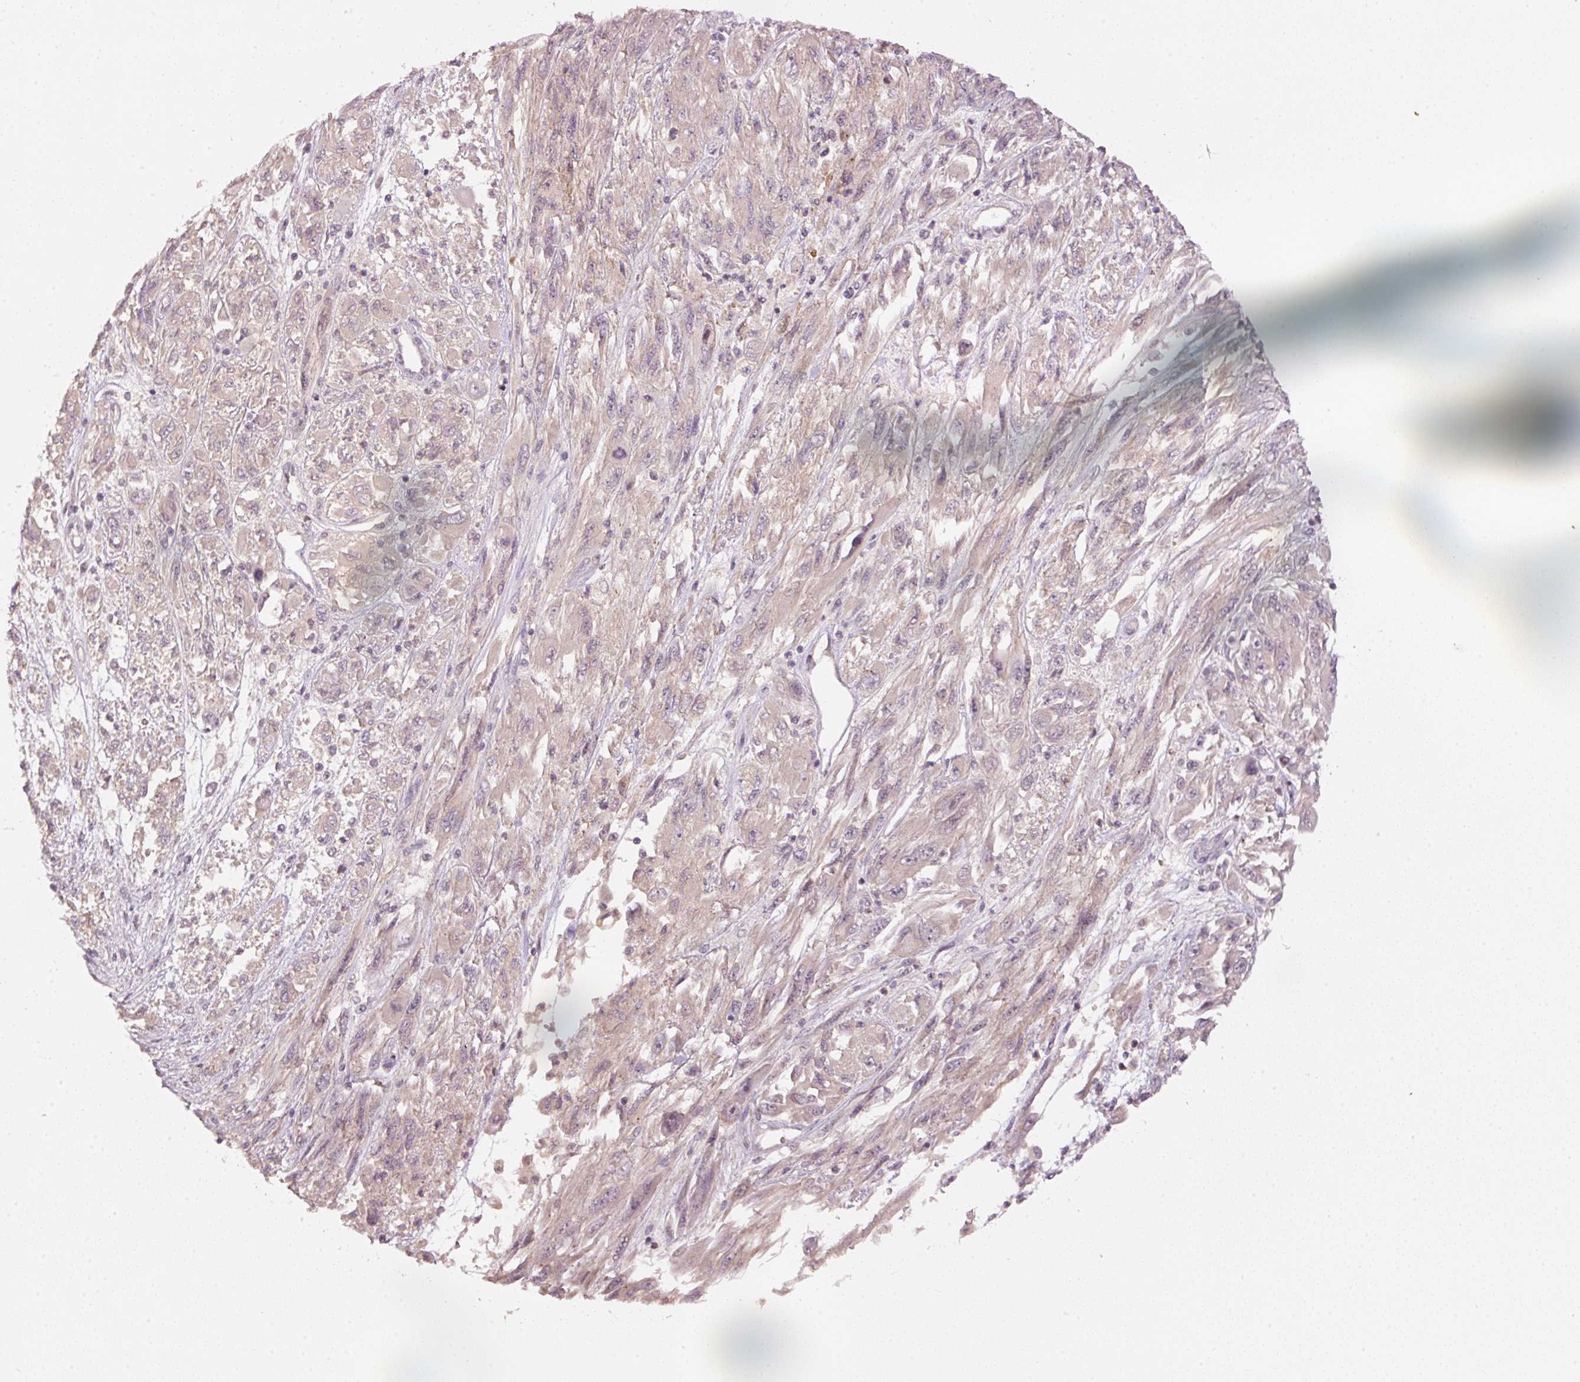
{"staining": {"intensity": "negative", "quantity": "none", "location": "none"}, "tissue": "melanoma", "cell_type": "Tumor cells", "image_type": "cancer", "snomed": [{"axis": "morphology", "description": "Malignant melanoma, NOS"}, {"axis": "topography", "description": "Skin"}], "caption": "Melanoma stained for a protein using IHC reveals no expression tumor cells.", "gene": "TOB2", "patient": {"sex": "female", "age": 91}}